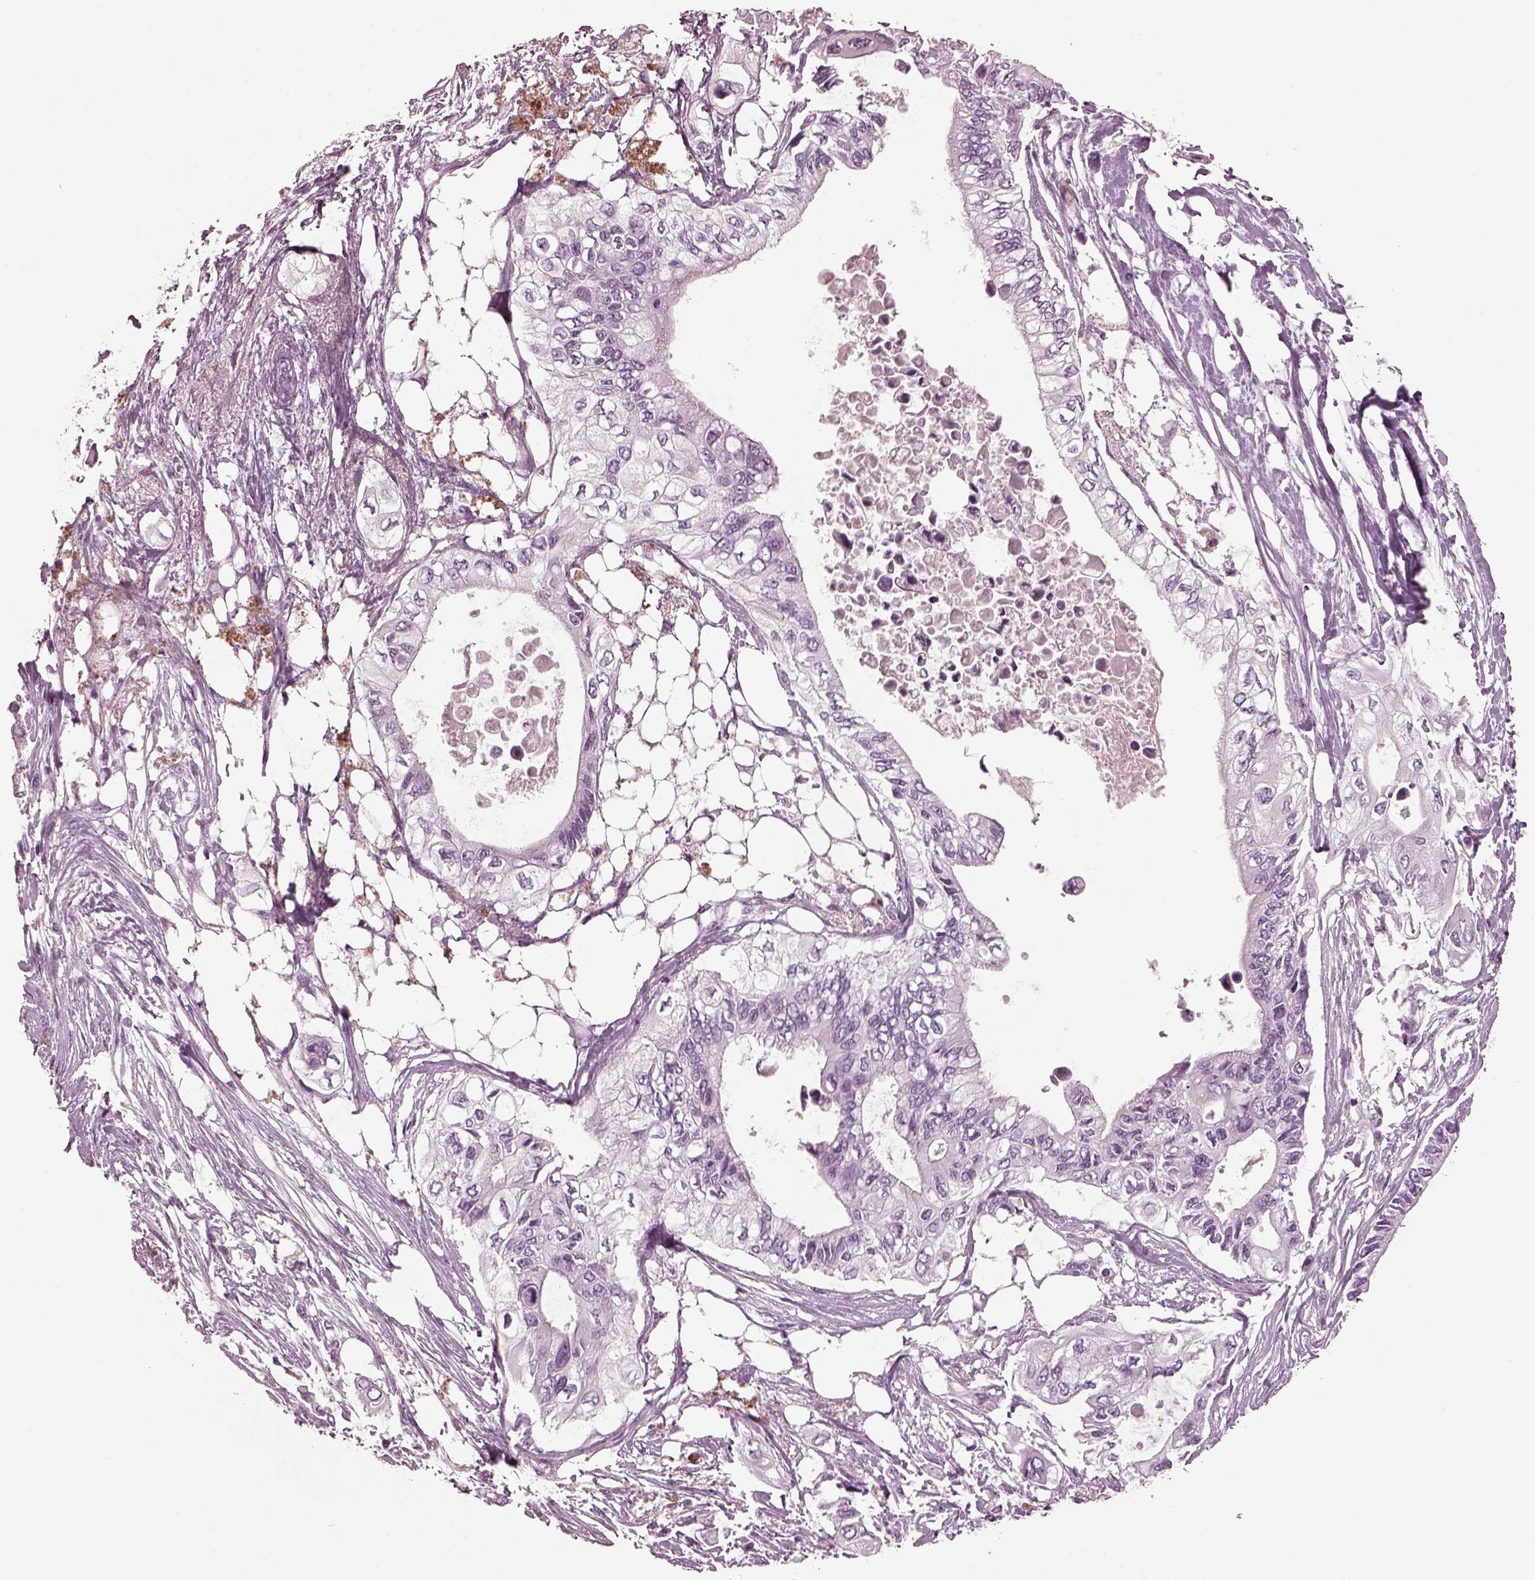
{"staining": {"intensity": "negative", "quantity": "none", "location": "none"}, "tissue": "pancreatic cancer", "cell_type": "Tumor cells", "image_type": "cancer", "snomed": [{"axis": "morphology", "description": "Adenocarcinoma, NOS"}, {"axis": "topography", "description": "Pancreas"}], "caption": "High magnification brightfield microscopy of pancreatic cancer stained with DAB (brown) and counterstained with hematoxylin (blue): tumor cells show no significant positivity.", "gene": "MIB2", "patient": {"sex": "female", "age": 63}}